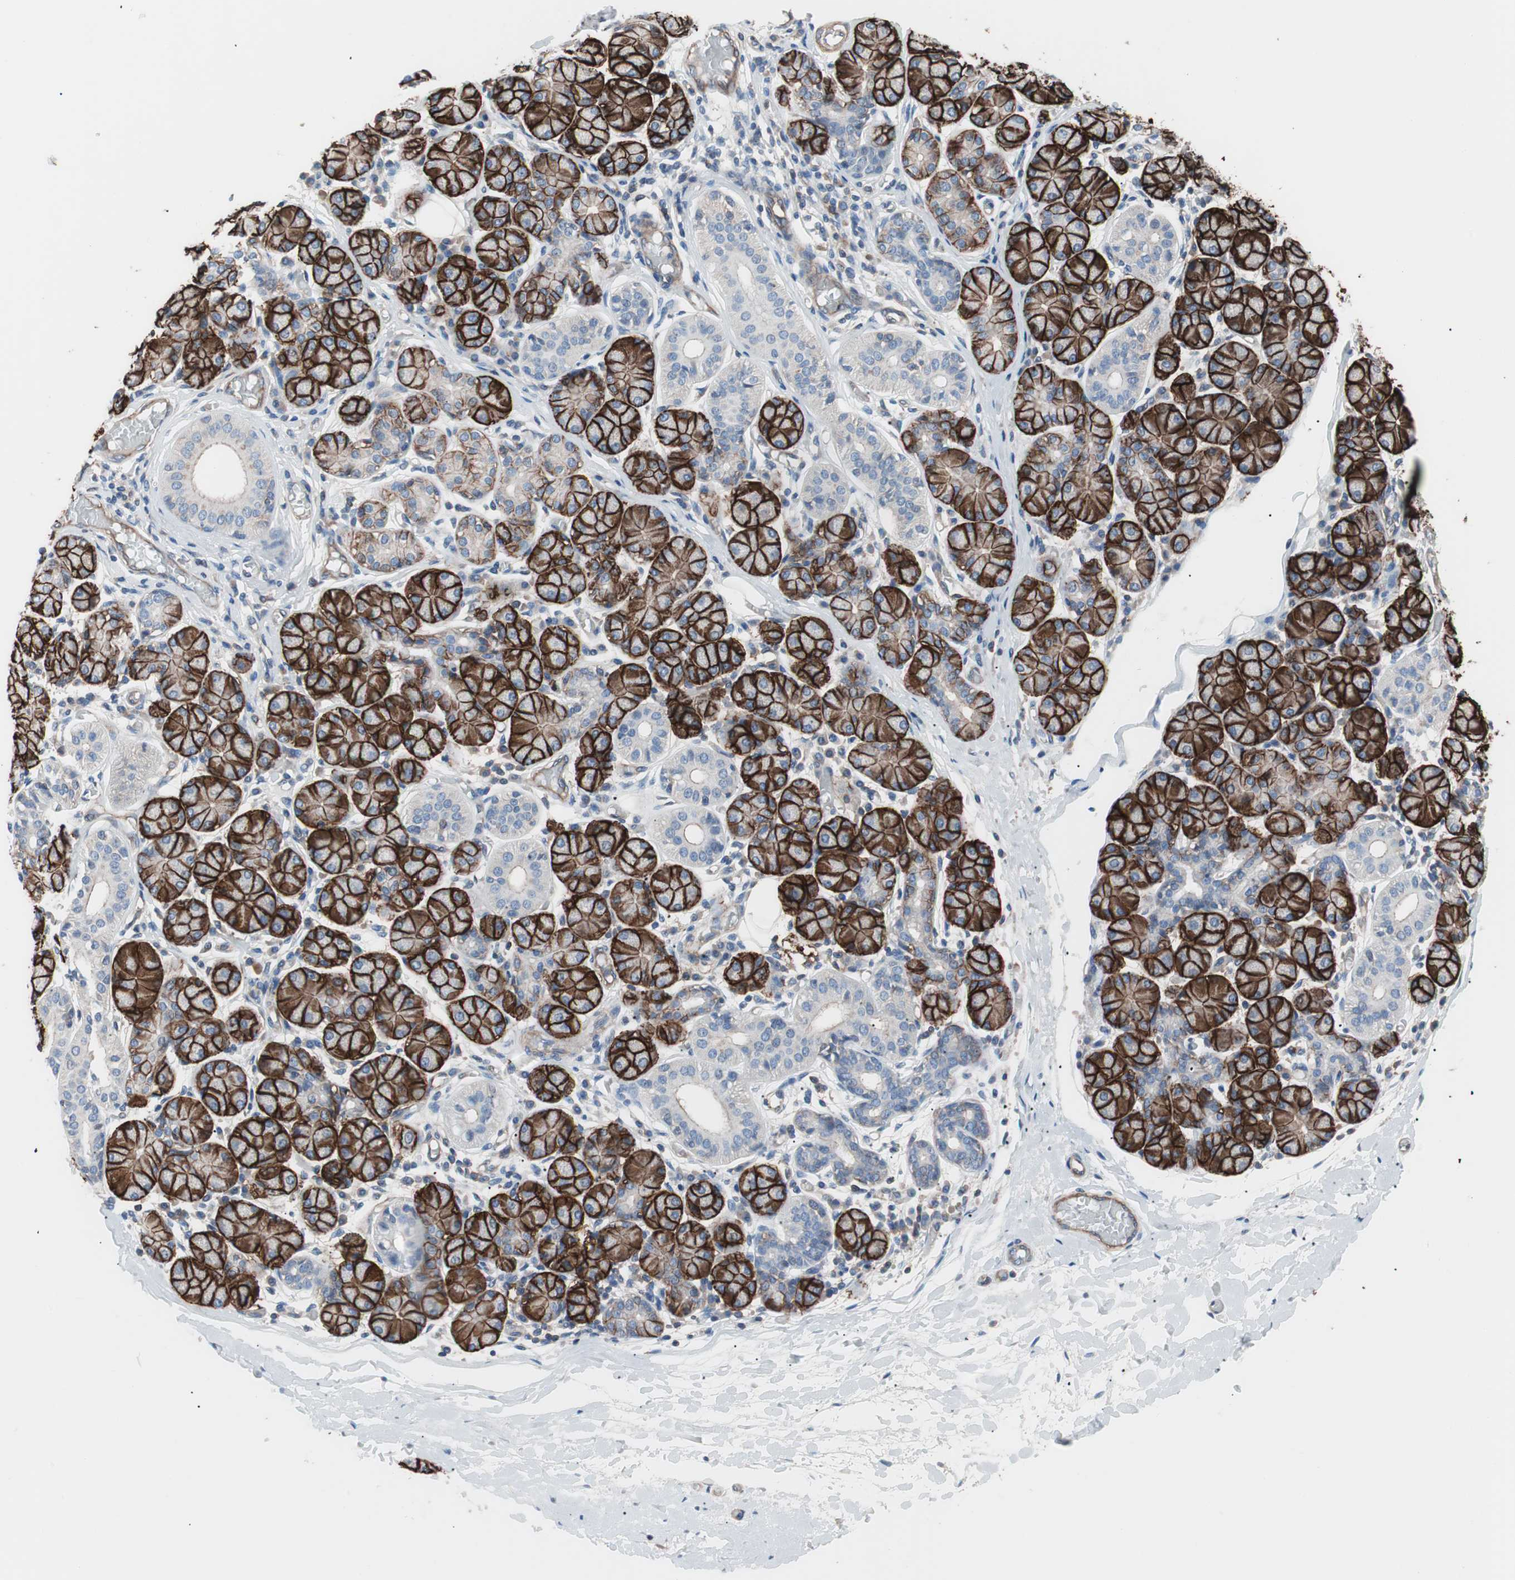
{"staining": {"intensity": "strong", "quantity": ">75%", "location": "cytoplasmic/membranous"}, "tissue": "salivary gland", "cell_type": "Glandular cells", "image_type": "normal", "snomed": [{"axis": "morphology", "description": "Normal tissue, NOS"}, {"axis": "topography", "description": "Salivary gland"}], "caption": "A brown stain labels strong cytoplasmic/membranous positivity of a protein in glandular cells of benign salivary gland.", "gene": "GPR160", "patient": {"sex": "female", "age": 24}}